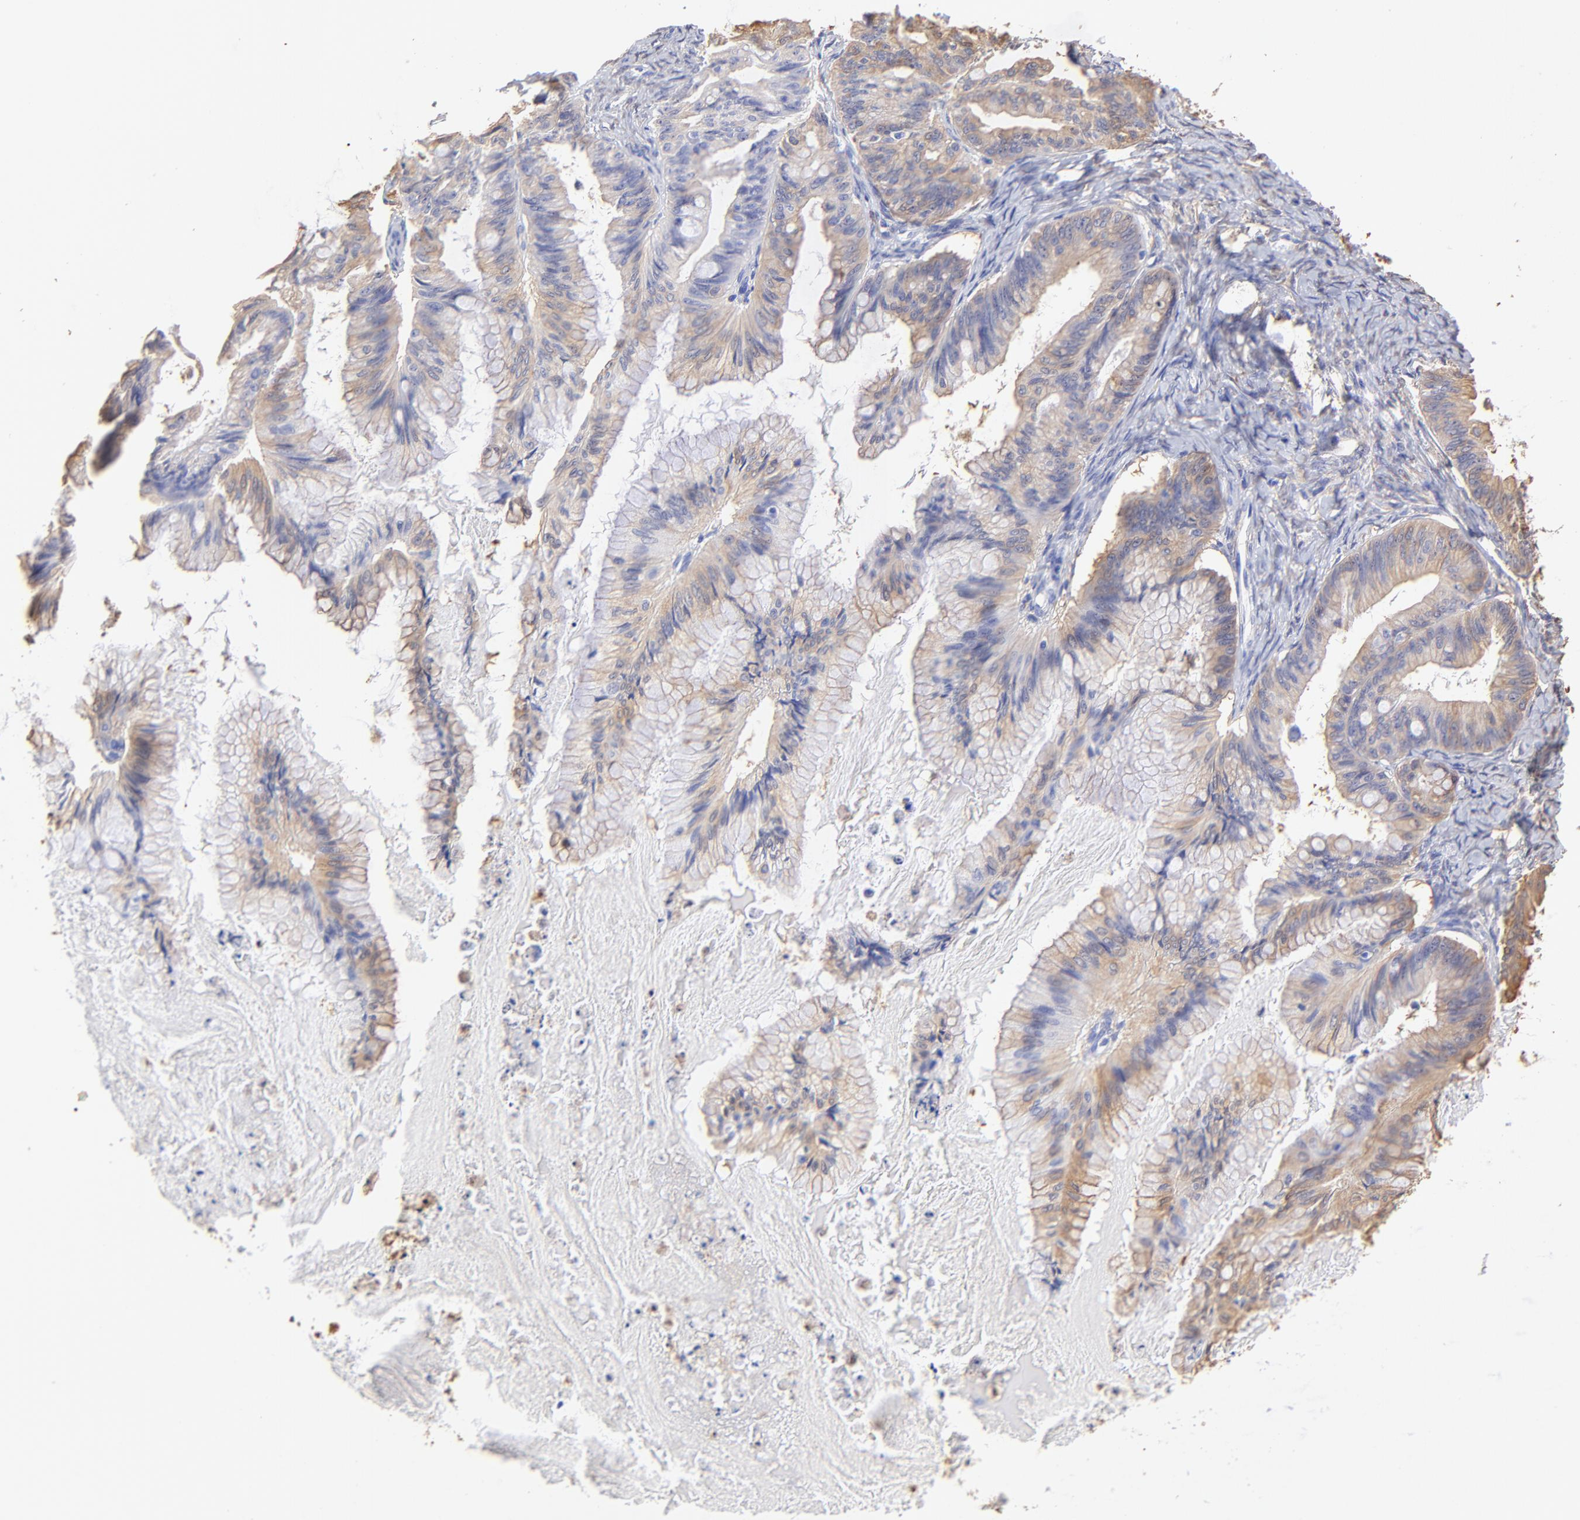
{"staining": {"intensity": "weak", "quantity": ">75%", "location": "cytoplasmic/membranous"}, "tissue": "ovarian cancer", "cell_type": "Tumor cells", "image_type": "cancer", "snomed": [{"axis": "morphology", "description": "Cystadenocarcinoma, mucinous, NOS"}, {"axis": "topography", "description": "Ovary"}], "caption": "Ovarian cancer (mucinous cystadenocarcinoma) stained for a protein (brown) displays weak cytoplasmic/membranous positive staining in approximately >75% of tumor cells.", "gene": "ALDH1A1", "patient": {"sex": "female", "age": 57}}